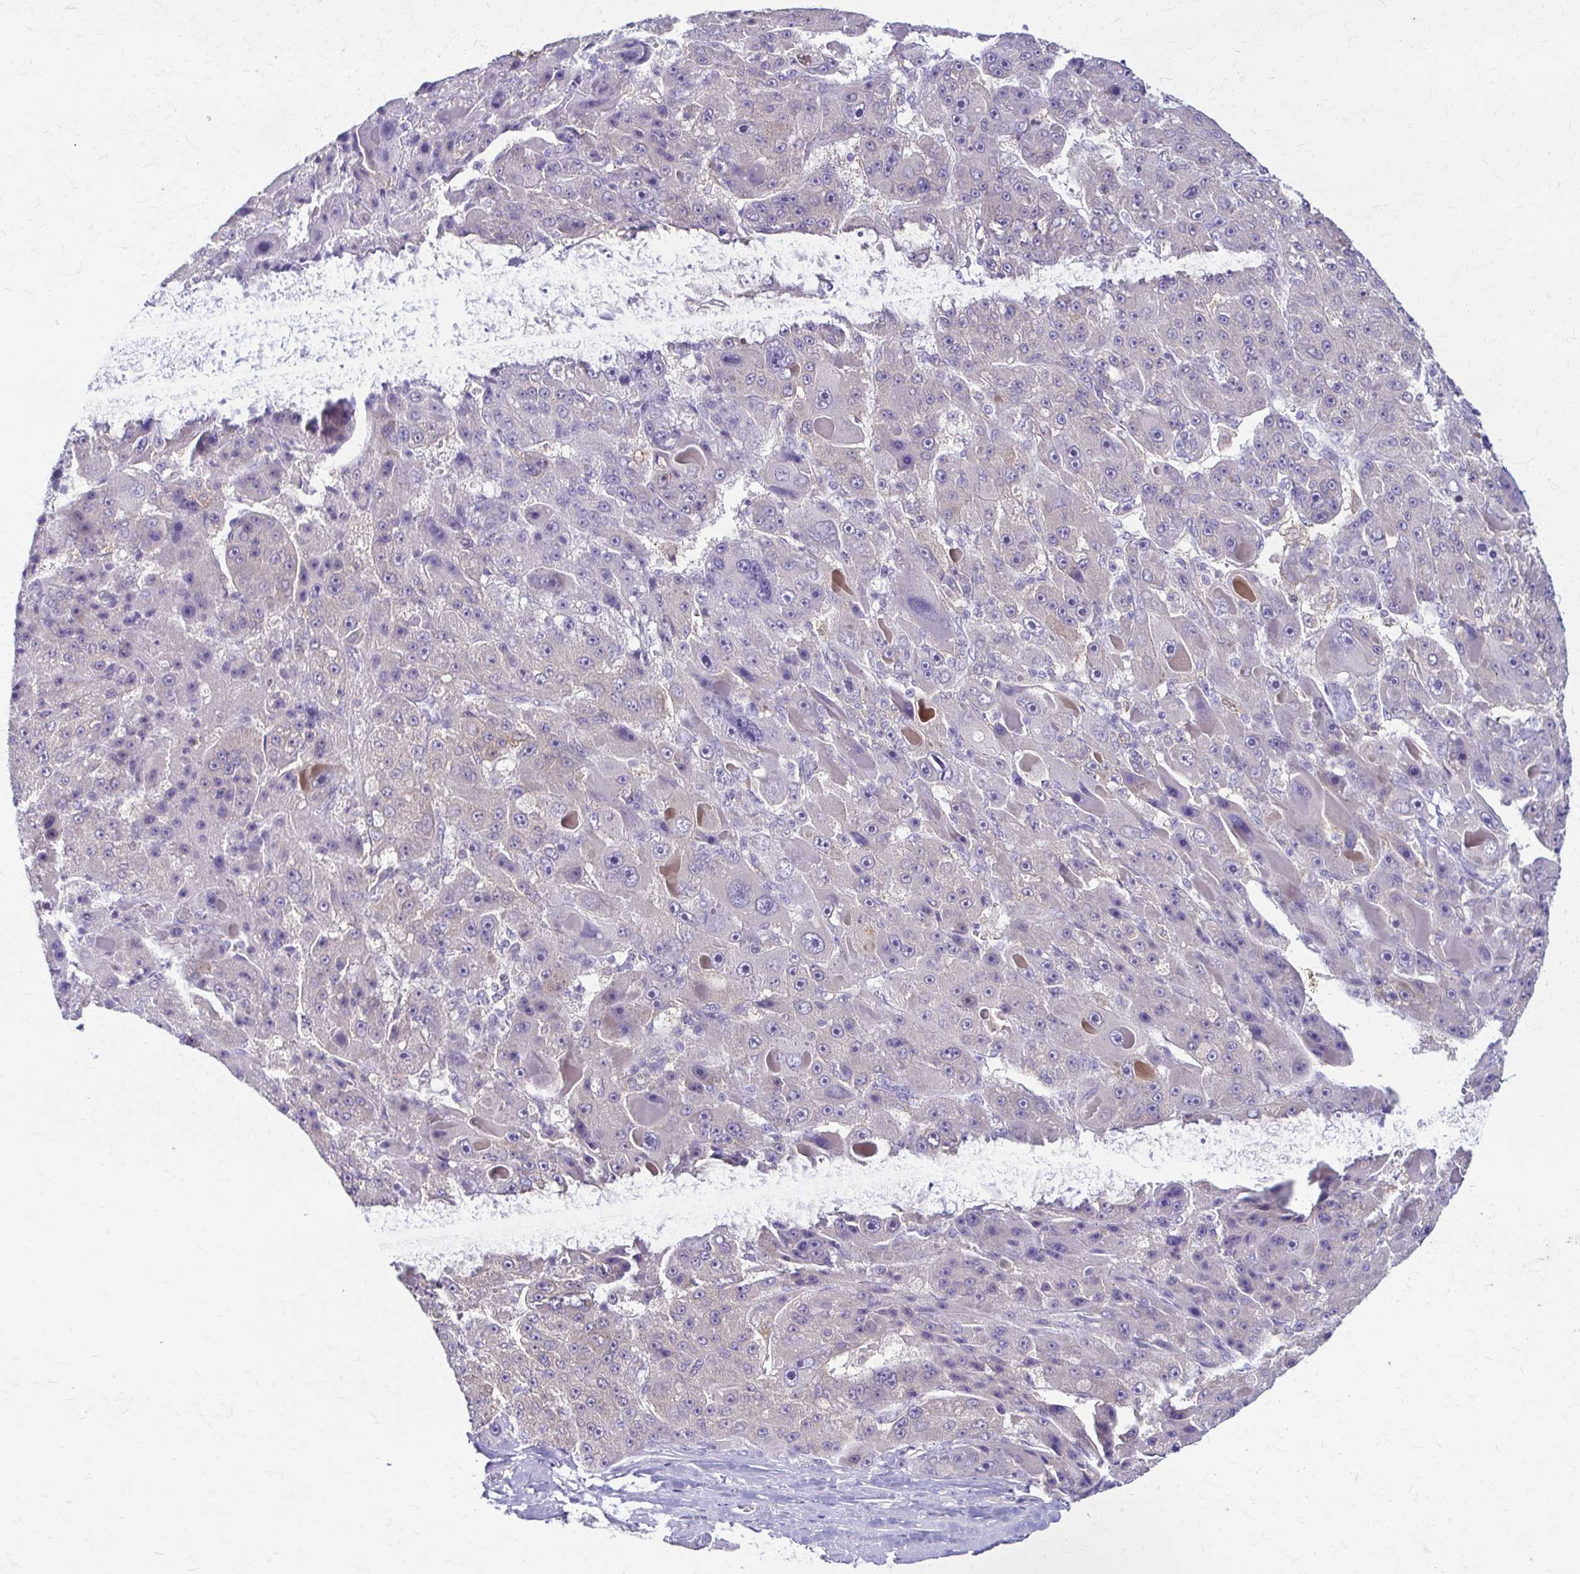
{"staining": {"intensity": "negative", "quantity": "none", "location": "none"}, "tissue": "liver cancer", "cell_type": "Tumor cells", "image_type": "cancer", "snomed": [{"axis": "morphology", "description": "Carcinoma, Hepatocellular, NOS"}, {"axis": "topography", "description": "Liver"}], "caption": "This is an immunohistochemistry (IHC) histopathology image of liver cancer. There is no expression in tumor cells.", "gene": "PIK3AP1", "patient": {"sex": "male", "age": 76}}